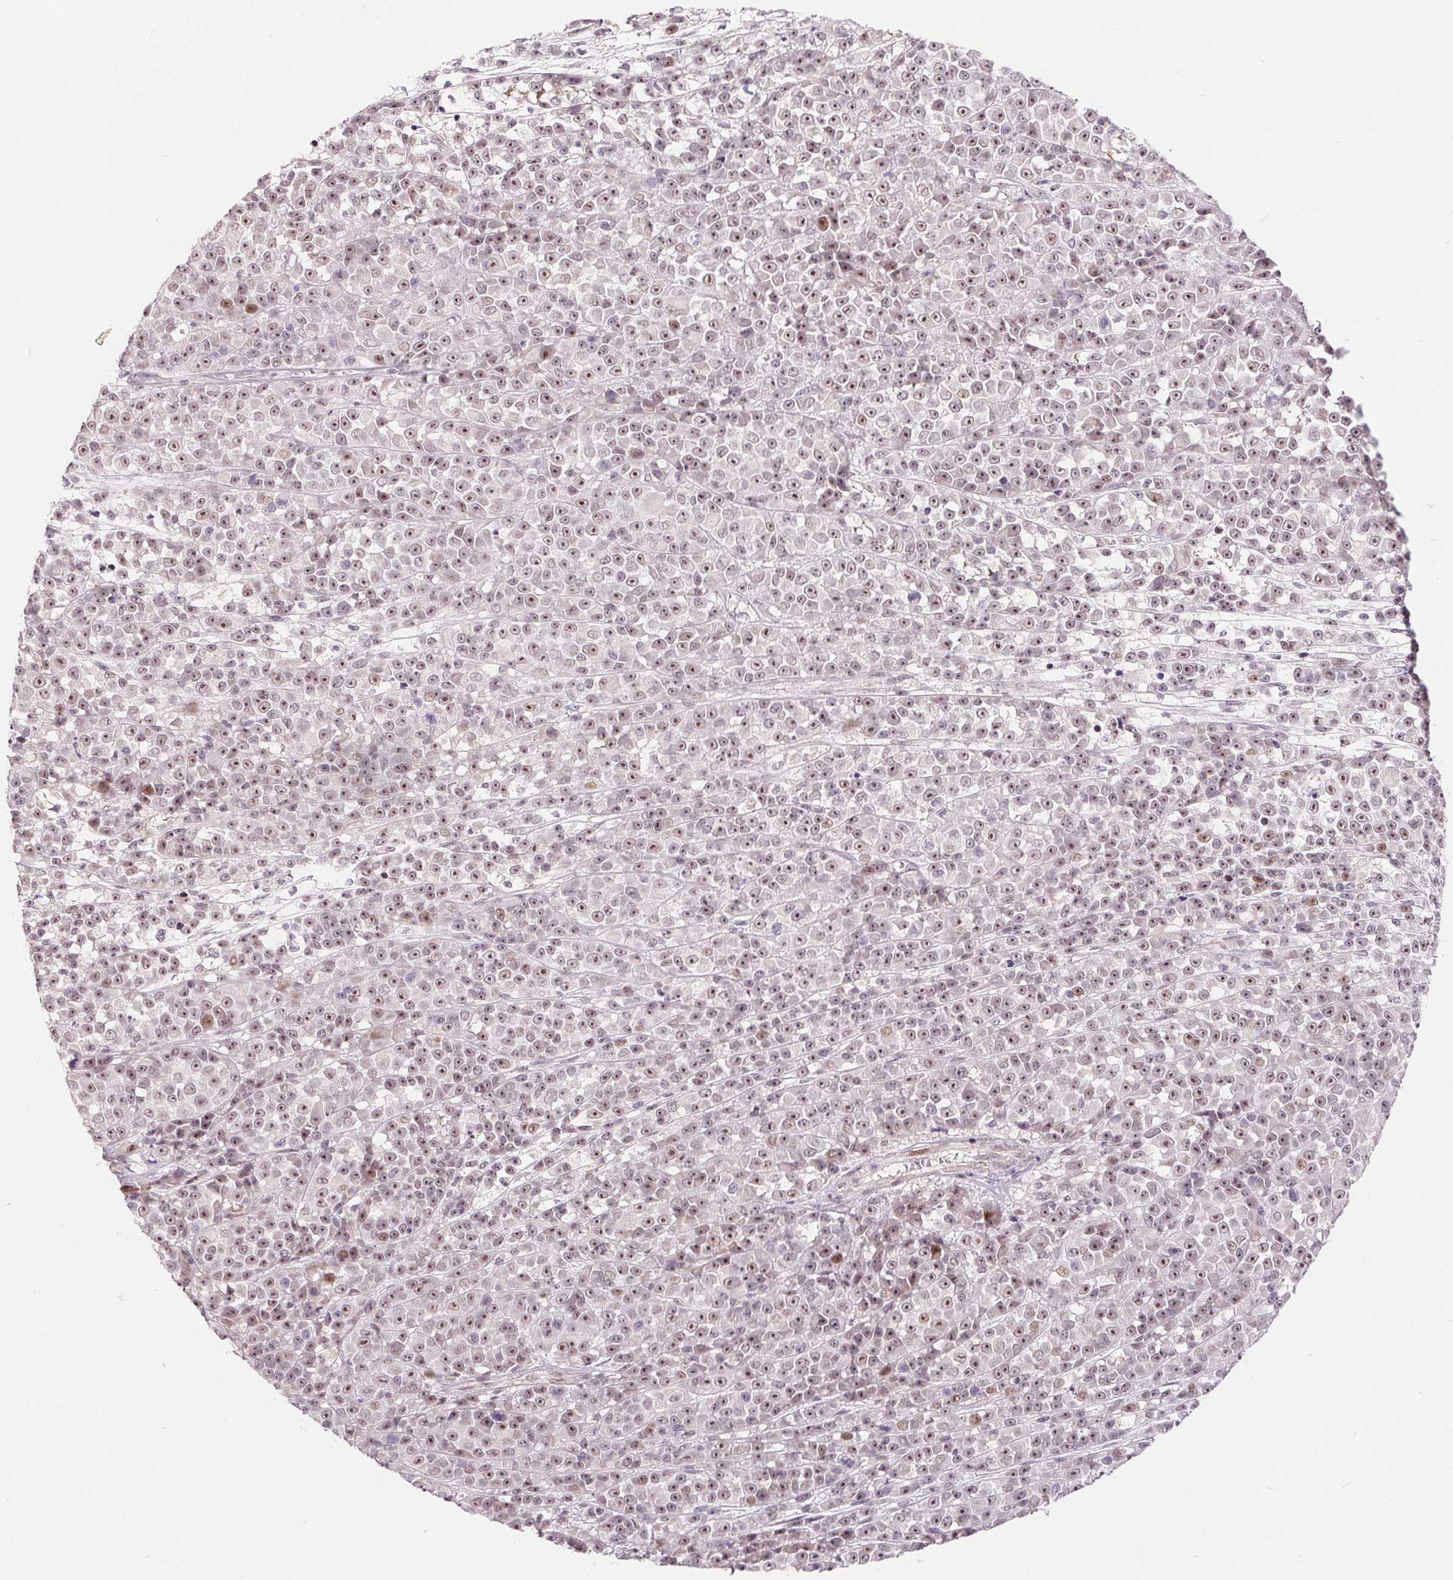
{"staining": {"intensity": "moderate", "quantity": ">75%", "location": "nuclear"}, "tissue": "melanoma", "cell_type": "Tumor cells", "image_type": "cancer", "snomed": [{"axis": "morphology", "description": "Malignant melanoma, NOS"}, {"axis": "topography", "description": "Skin"}, {"axis": "topography", "description": "Skin of back"}], "caption": "Malignant melanoma tissue exhibits moderate nuclear positivity in approximately >75% of tumor cells, visualized by immunohistochemistry. The staining was performed using DAB to visualize the protein expression in brown, while the nuclei were stained in blue with hematoxylin (Magnification: 20x).", "gene": "NRG2", "patient": {"sex": "male", "age": 91}}